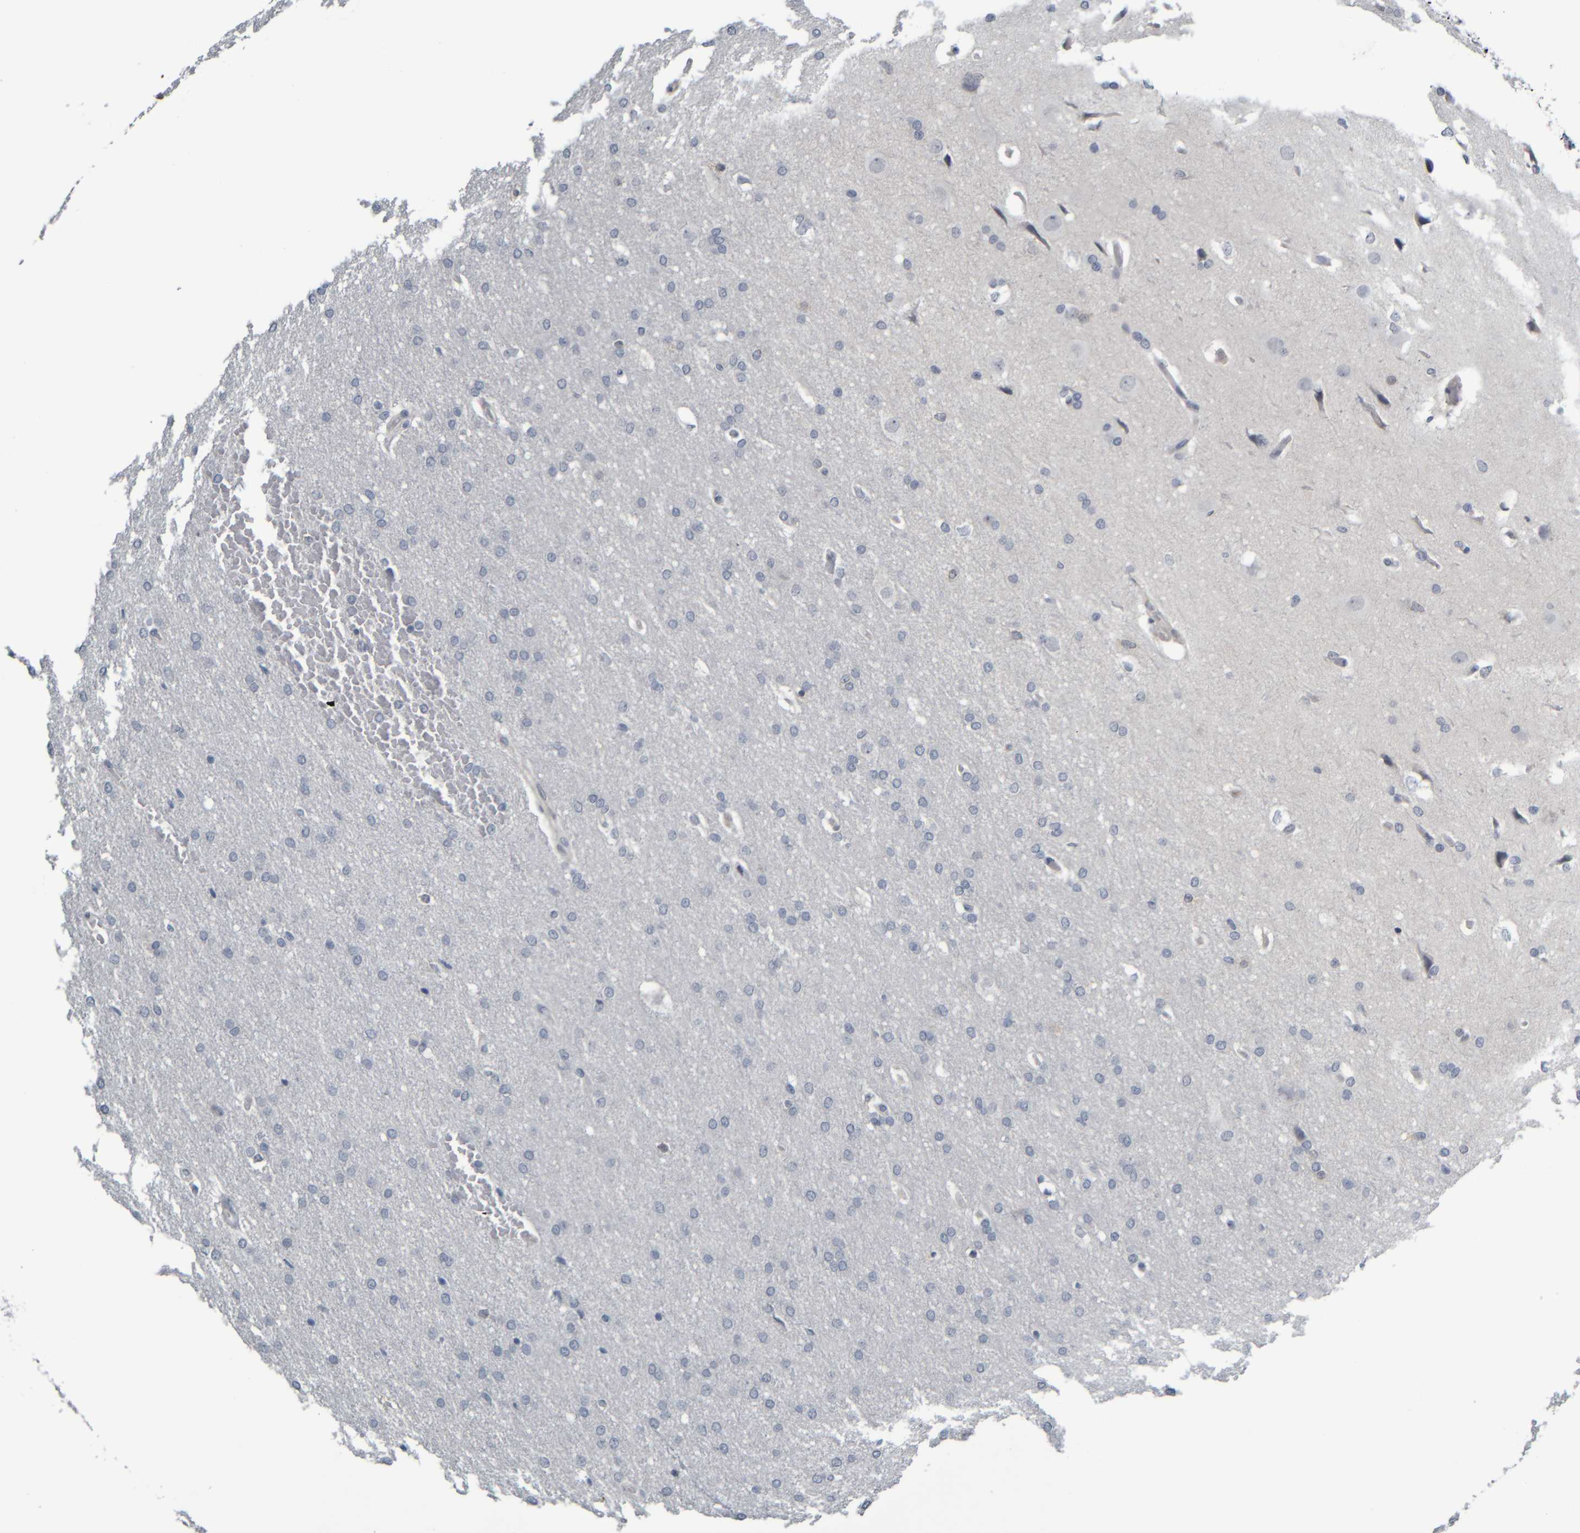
{"staining": {"intensity": "negative", "quantity": "none", "location": "none"}, "tissue": "glioma", "cell_type": "Tumor cells", "image_type": "cancer", "snomed": [{"axis": "morphology", "description": "Glioma, malignant, Low grade"}, {"axis": "topography", "description": "Brain"}], "caption": "Tumor cells are negative for protein expression in human malignant glioma (low-grade). (DAB (3,3'-diaminobenzidine) immunohistochemistry, high magnification).", "gene": "COL14A1", "patient": {"sex": "female", "age": 37}}